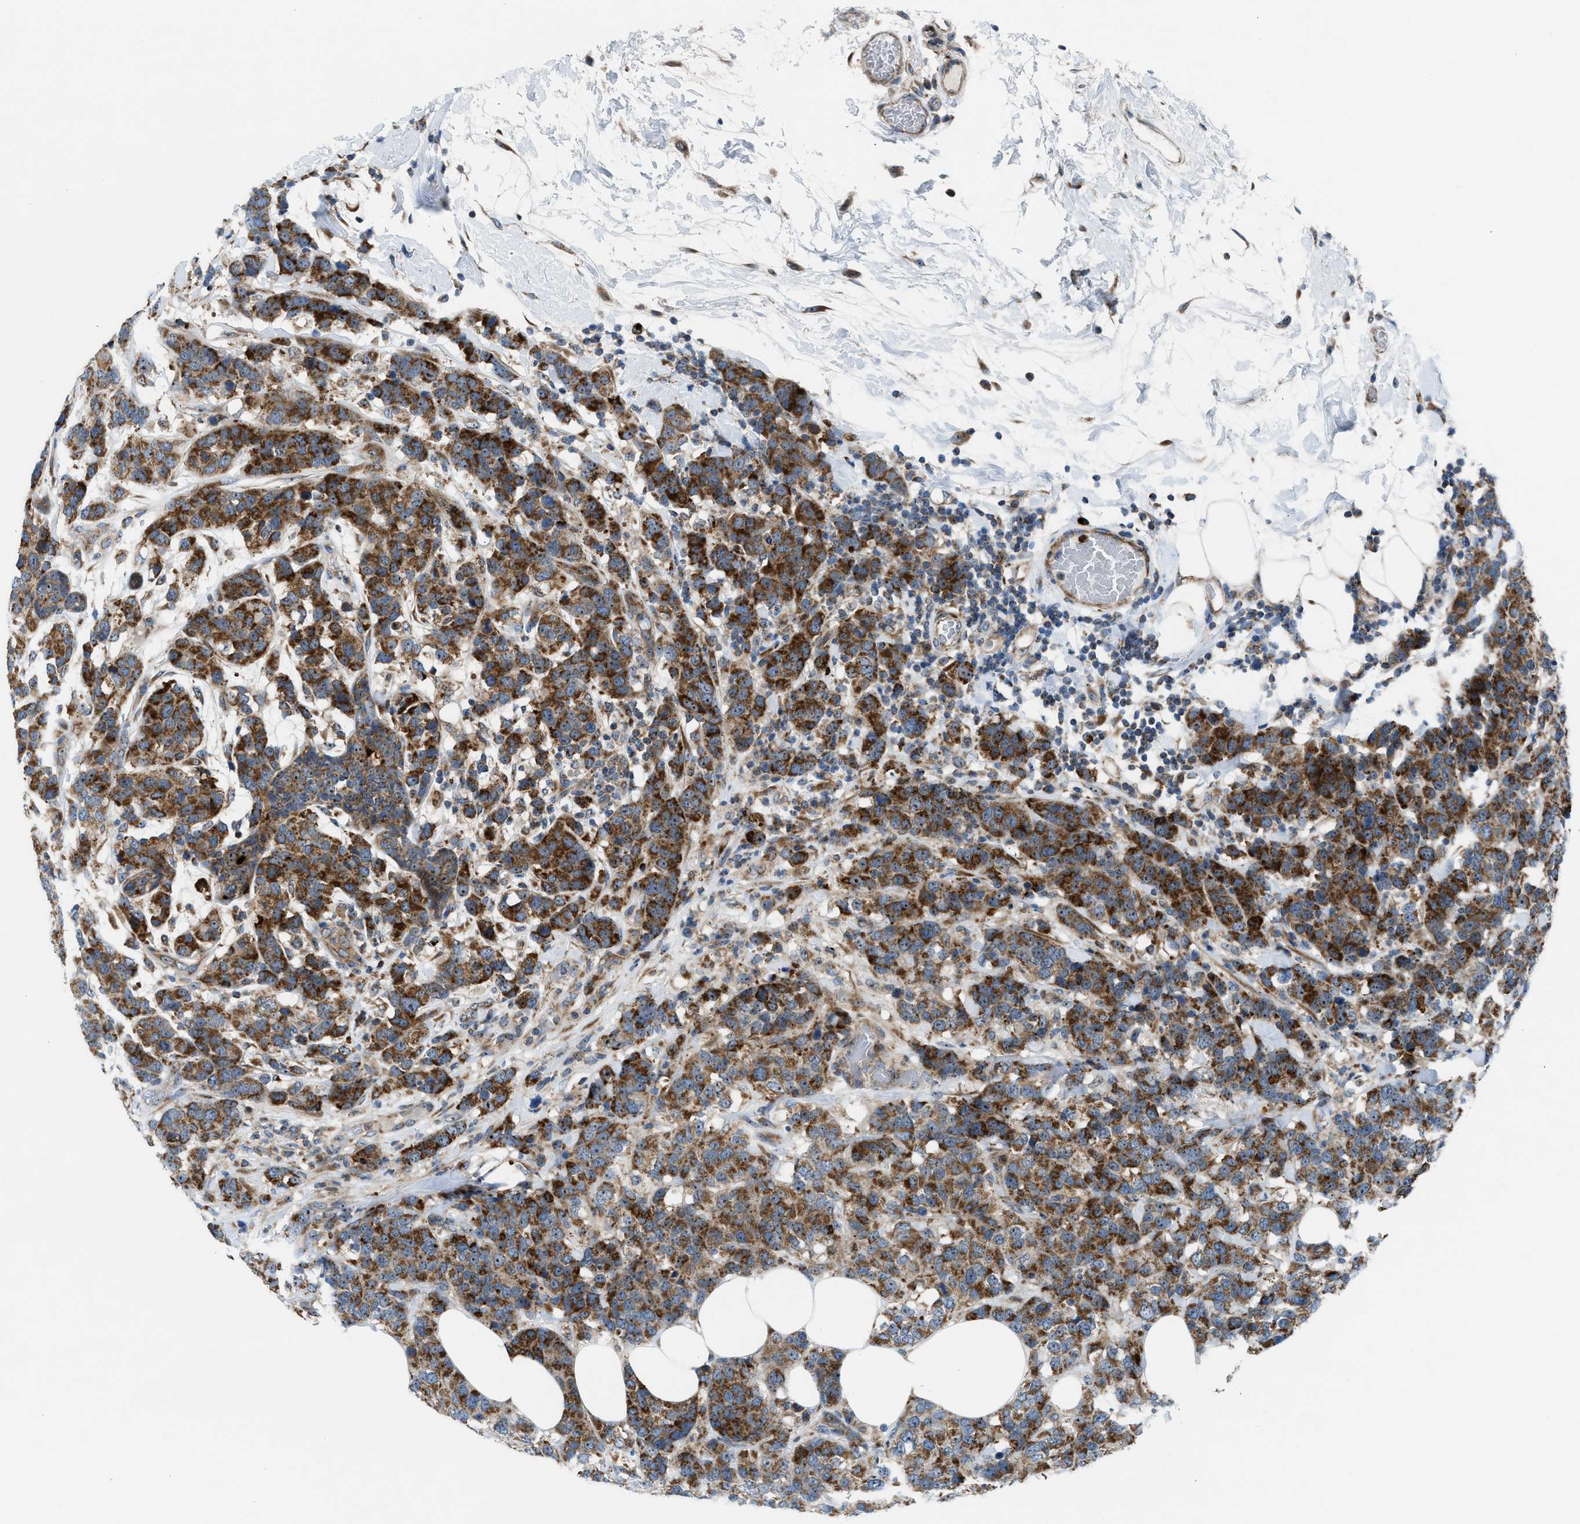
{"staining": {"intensity": "strong", "quantity": ">75%", "location": "cytoplasmic/membranous"}, "tissue": "breast cancer", "cell_type": "Tumor cells", "image_type": "cancer", "snomed": [{"axis": "morphology", "description": "Lobular carcinoma"}, {"axis": "topography", "description": "Breast"}], "caption": "Human breast cancer (lobular carcinoma) stained with a protein marker reveals strong staining in tumor cells.", "gene": "TPH1", "patient": {"sex": "female", "age": 59}}